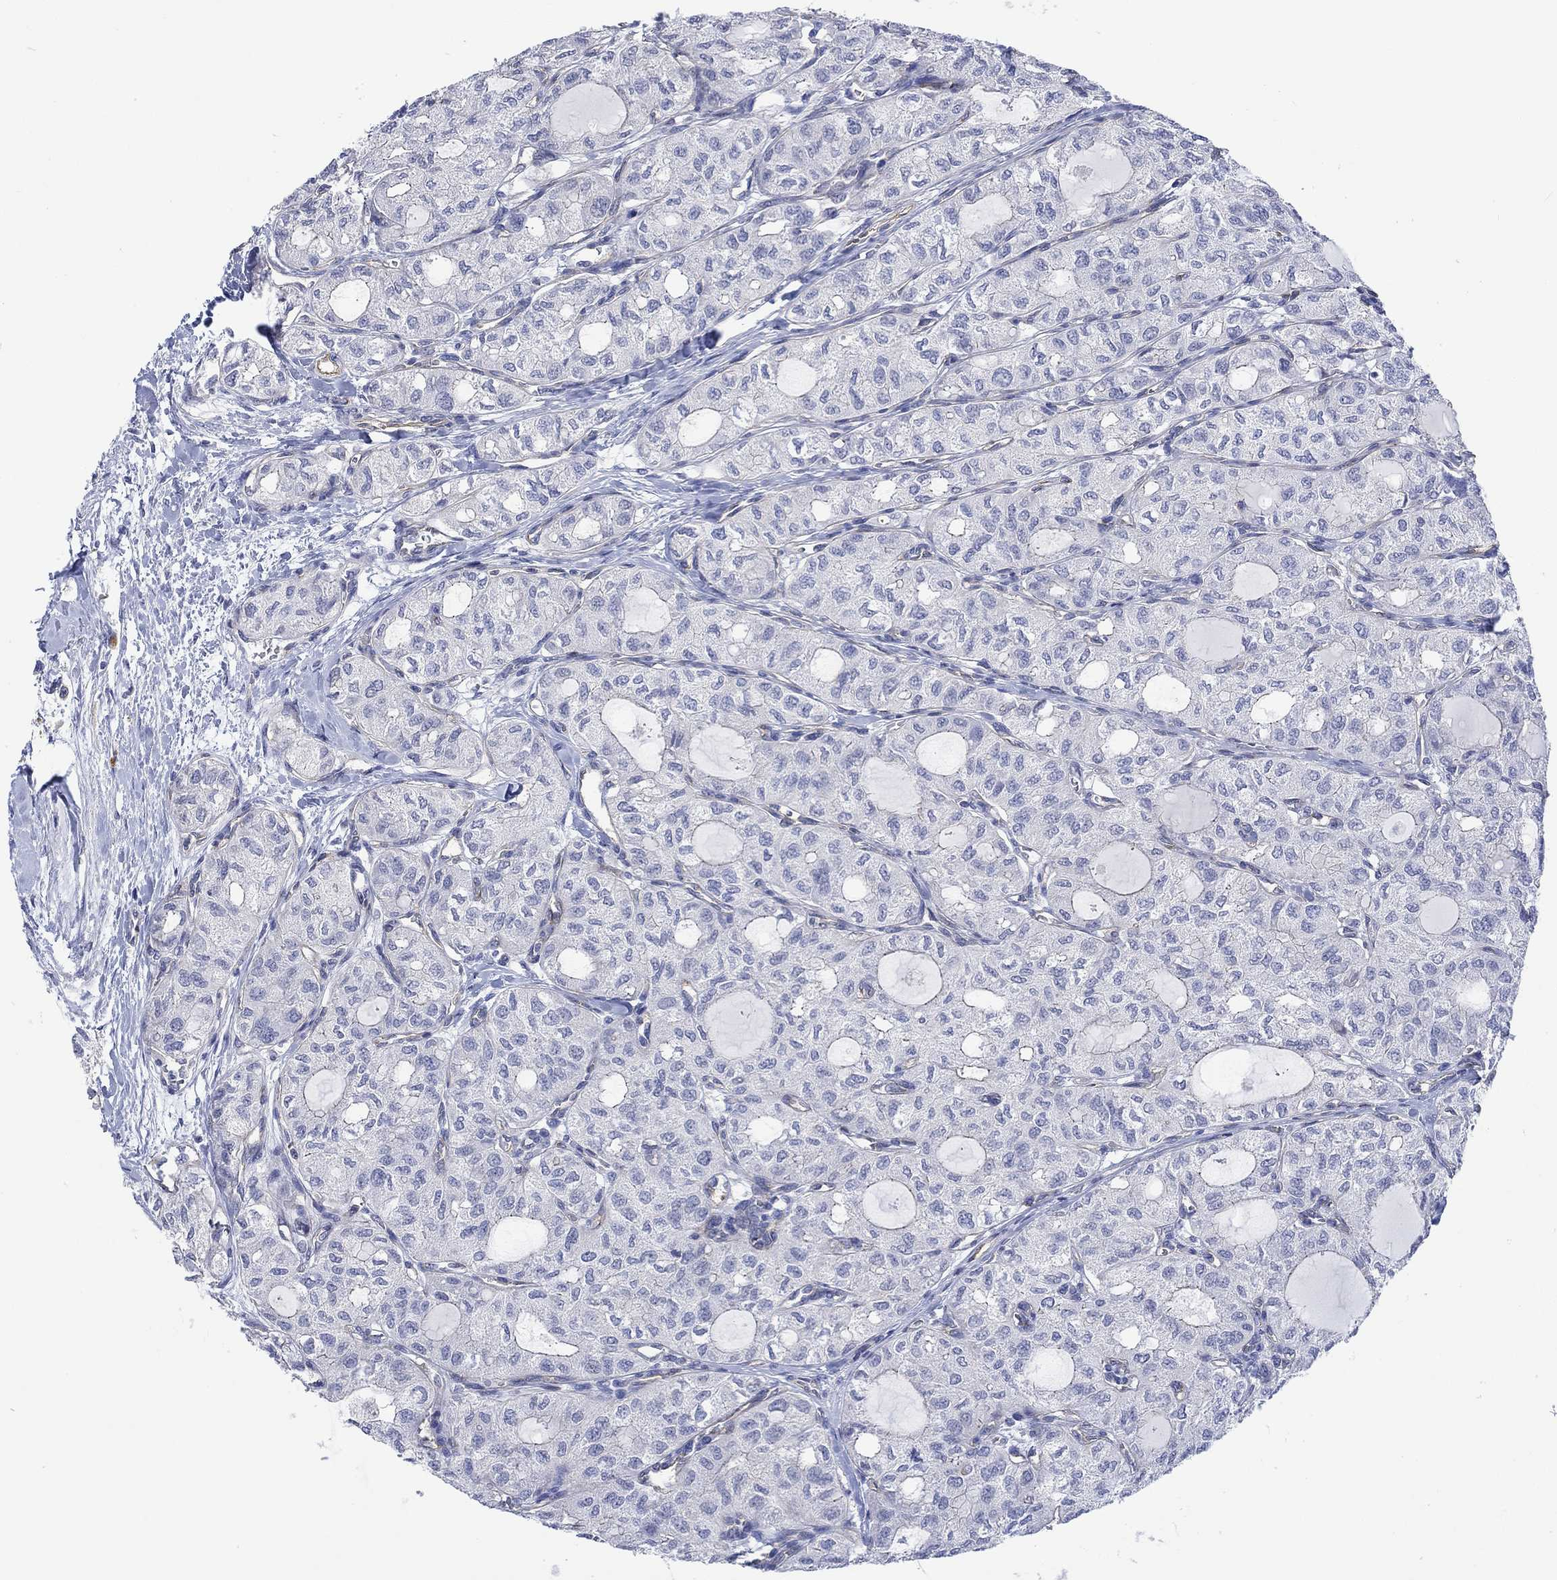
{"staining": {"intensity": "negative", "quantity": "none", "location": "none"}, "tissue": "thyroid cancer", "cell_type": "Tumor cells", "image_type": "cancer", "snomed": [{"axis": "morphology", "description": "Follicular adenoma carcinoma, NOS"}, {"axis": "topography", "description": "Thyroid gland"}], "caption": "Image shows no protein staining in tumor cells of follicular adenoma carcinoma (thyroid) tissue. The staining was performed using DAB to visualize the protein expression in brown, while the nuclei were stained in blue with hematoxylin (Magnification: 20x).", "gene": "AGRP", "patient": {"sex": "male", "age": 75}}